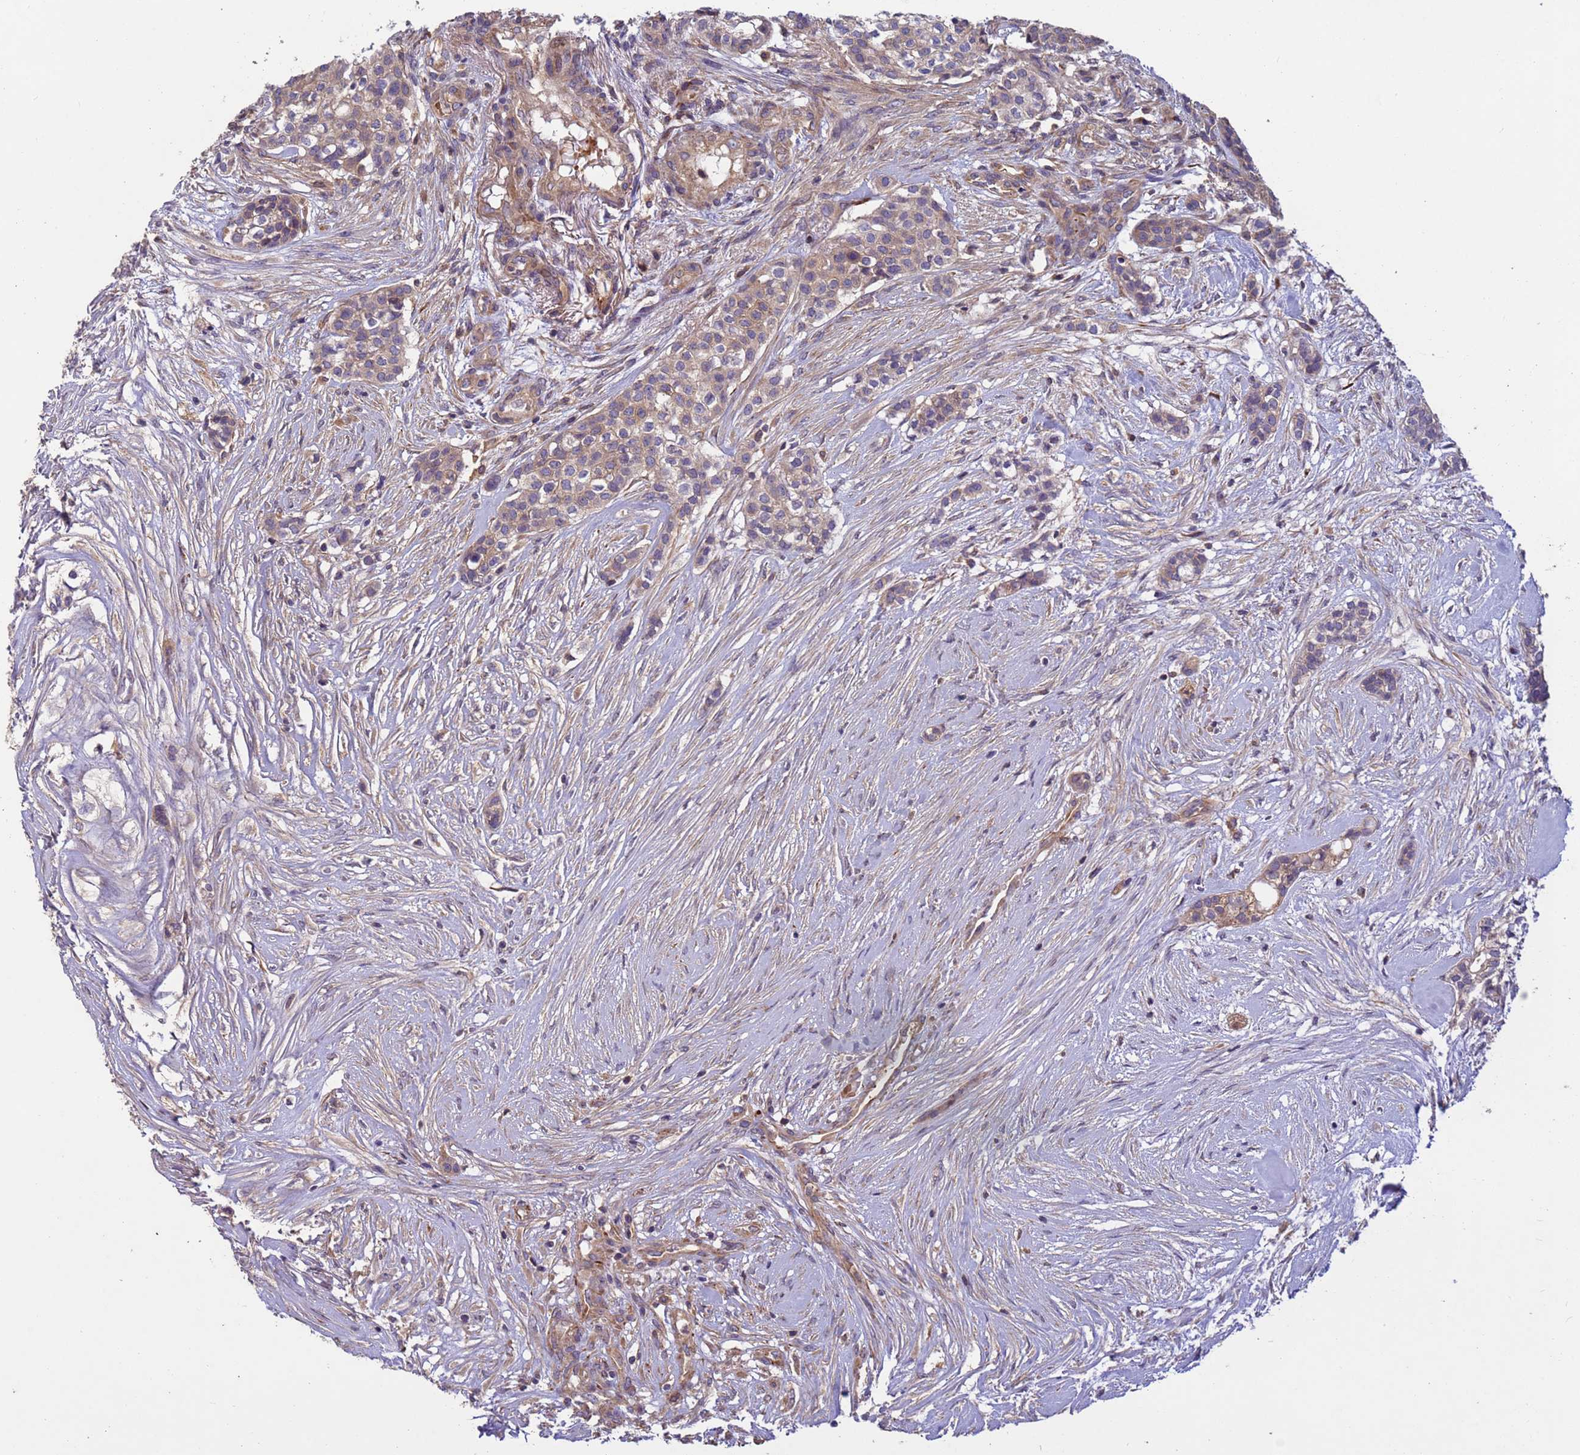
{"staining": {"intensity": "weak", "quantity": "25%-75%", "location": "cytoplasmic/membranous"}, "tissue": "head and neck cancer", "cell_type": "Tumor cells", "image_type": "cancer", "snomed": [{"axis": "morphology", "description": "Adenocarcinoma, NOS"}, {"axis": "topography", "description": "Head-Neck"}], "caption": "Immunohistochemical staining of human adenocarcinoma (head and neck) displays low levels of weak cytoplasmic/membranous protein positivity in approximately 25%-75% of tumor cells.", "gene": "RAB10", "patient": {"sex": "male", "age": 81}}